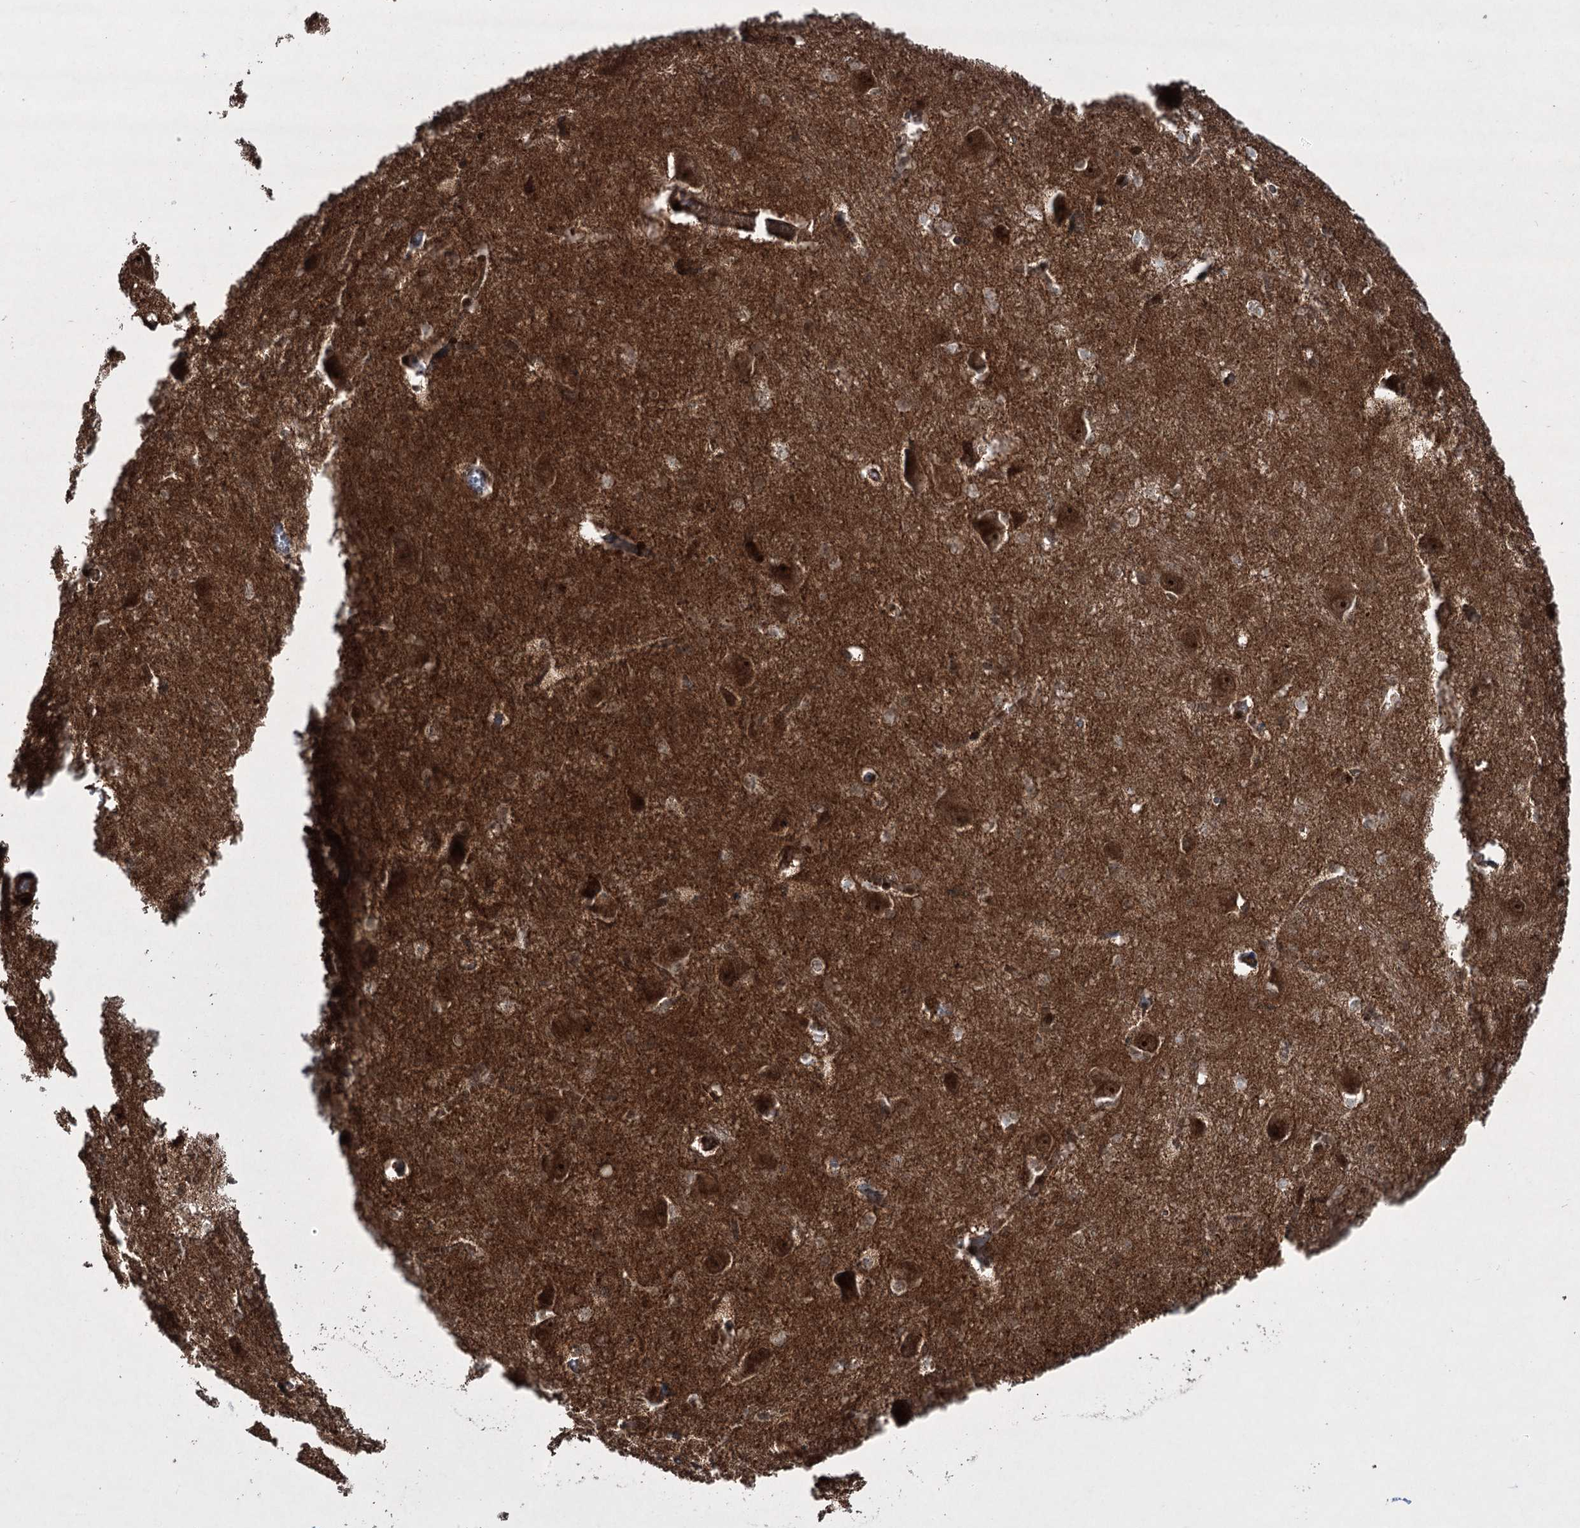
{"staining": {"intensity": "moderate", "quantity": "25%-75%", "location": "cytoplasmic/membranous,nuclear"}, "tissue": "caudate", "cell_type": "Glial cells", "image_type": "normal", "snomed": [{"axis": "morphology", "description": "Normal tissue, NOS"}, {"axis": "topography", "description": "Lateral ventricle wall"}], "caption": "Immunohistochemistry image of normal caudate: human caudate stained using immunohistochemistry shows medium levels of moderate protein expression localized specifically in the cytoplasmic/membranous,nuclear of glial cells, appearing as a cytoplasmic/membranous,nuclear brown color.", "gene": "SERINC5", "patient": {"sex": "male", "age": 37}}